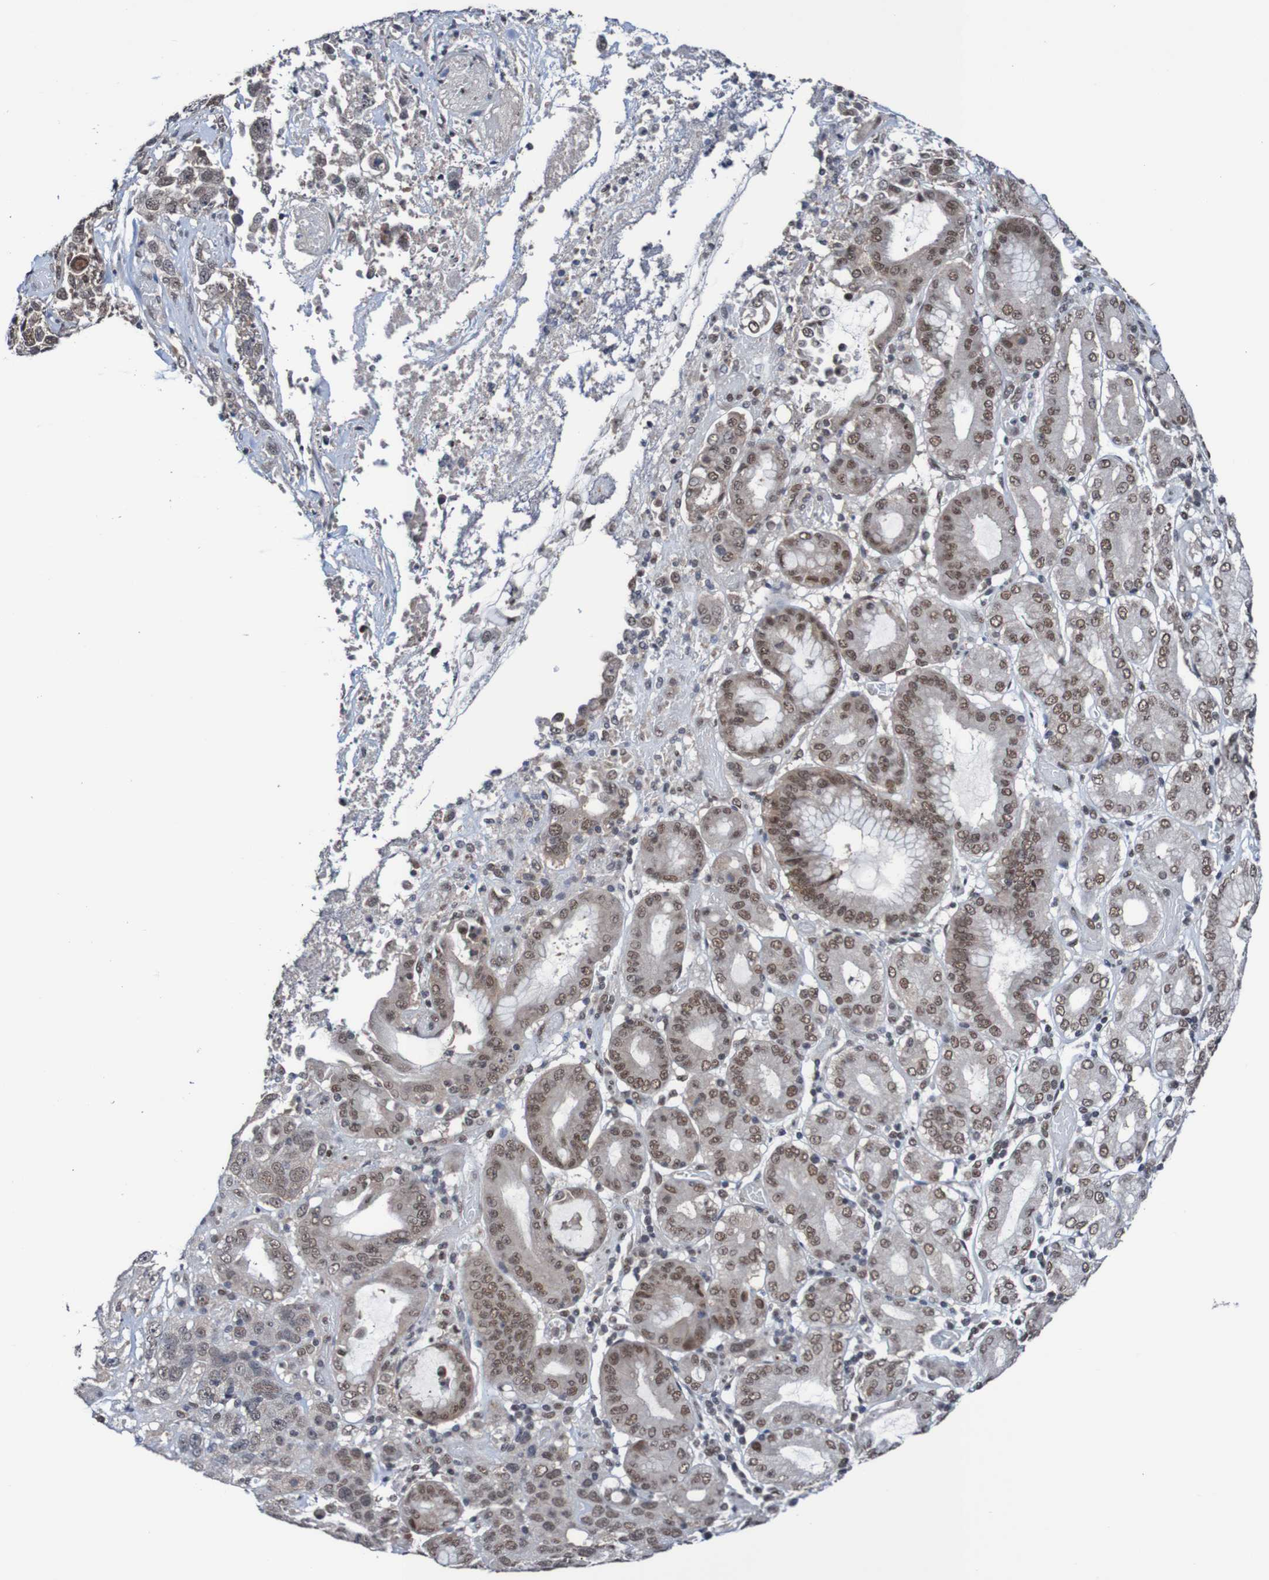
{"staining": {"intensity": "weak", "quantity": ">75%", "location": "nuclear"}, "tissue": "stomach cancer", "cell_type": "Tumor cells", "image_type": "cancer", "snomed": [{"axis": "morphology", "description": "Normal tissue, NOS"}, {"axis": "morphology", "description": "Adenocarcinoma, NOS"}, {"axis": "topography", "description": "Stomach"}], "caption": "DAB immunohistochemical staining of human stomach cancer shows weak nuclear protein staining in about >75% of tumor cells. (DAB IHC, brown staining for protein, blue staining for nuclei).", "gene": "CDC5L", "patient": {"sex": "male", "age": 48}}